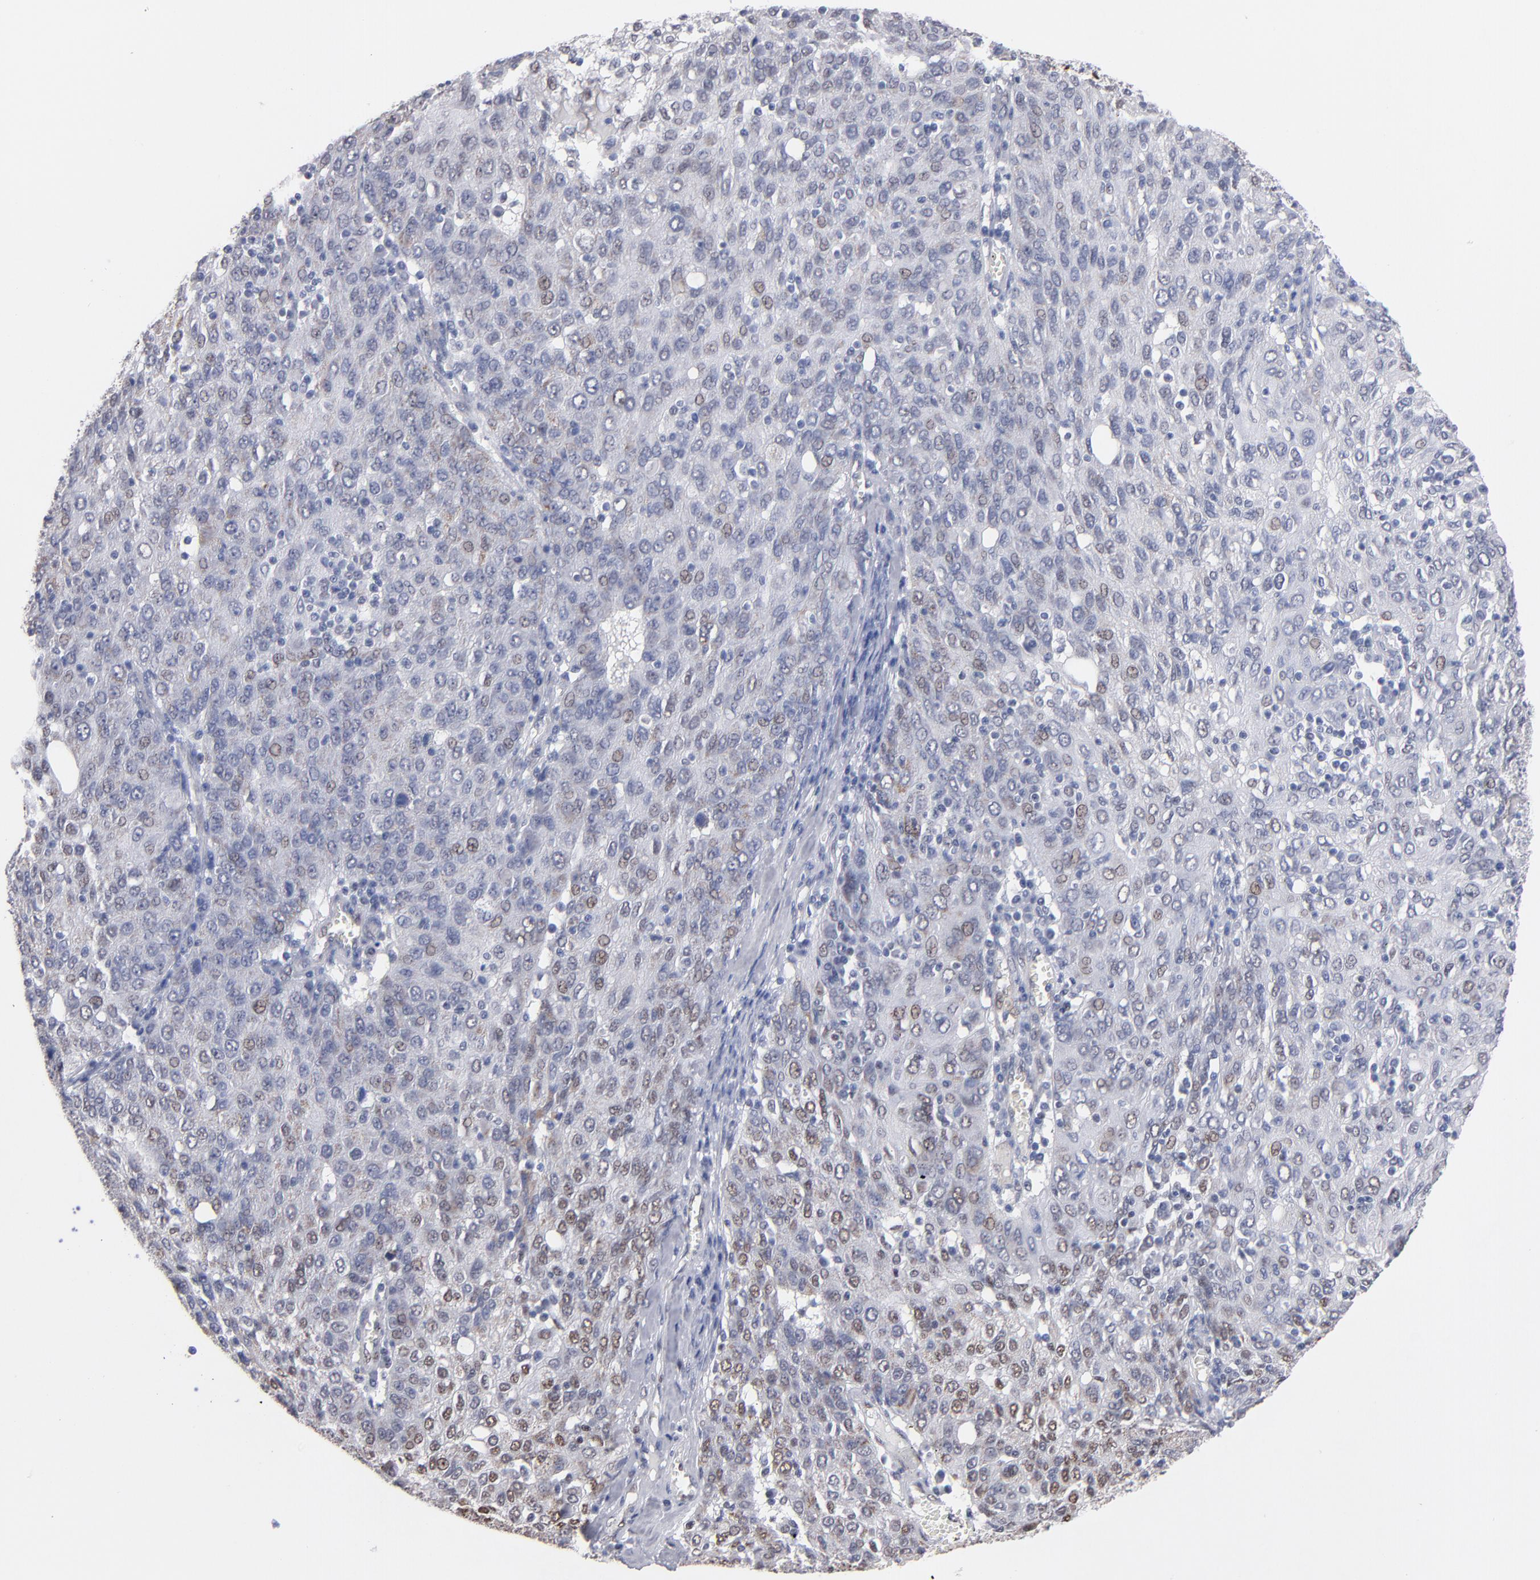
{"staining": {"intensity": "weak", "quantity": "<25%", "location": "nuclear"}, "tissue": "ovarian cancer", "cell_type": "Tumor cells", "image_type": "cancer", "snomed": [{"axis": "morphology", "description": "Carcinoma, endometroid"}, {"axis": "topography", "description": "Ovary"}], "caption": "Immunohistochemistry (IHC) histopathology image of ovarian cancer (endometroid carcinoma) stained for a protein (brown), which exhibits no expression in tumor cells.", "gene": "MN1", "patient": {"sex": "female", "age": 50}}